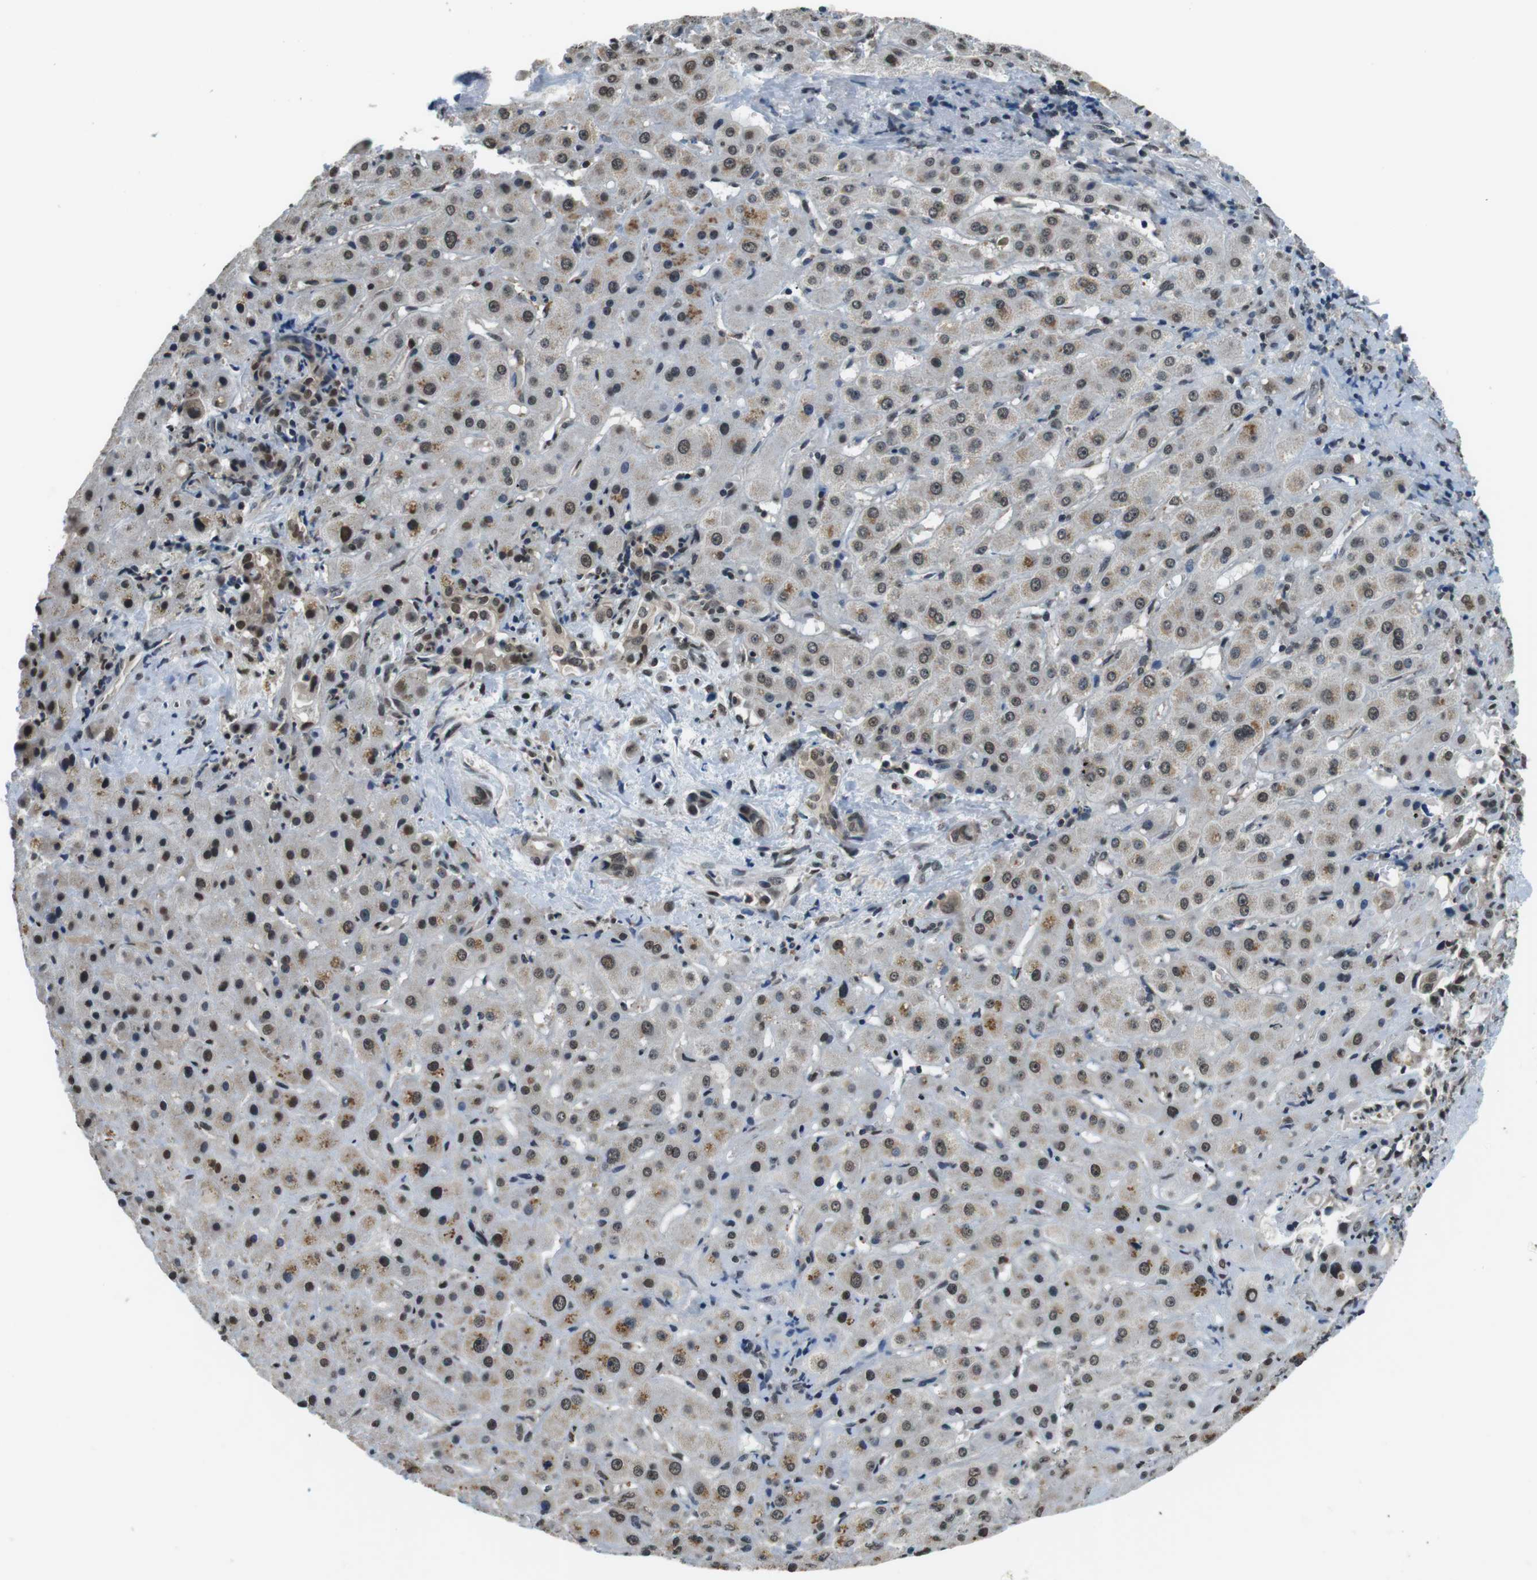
{"staining": {"intensity": "weak", "quantity": ">75%", "location": "cytoplasmic/membranous,nuclear"}, "tissue": "liver cancer", "cell_type": "Tumor cells", "image_type": "cancer", "snomed": [{"axis": "morphology", "description": "Cholangiocarcinoma"}, {"axis": "topography", "description": "Liver"}], "caption": "IHC photomicrograph of neoplastic tissue: liver cholangiocarcinoma stained using IHC shows low levels of weak protein expression localized specifically in the cytoplasmic/membranous and nuclear of tumor cells, appearing as a cytoplasmic/membranous and nuclear brown color.", "gene": "NEK4", "patient": {"sex": "female", "age": 65}}